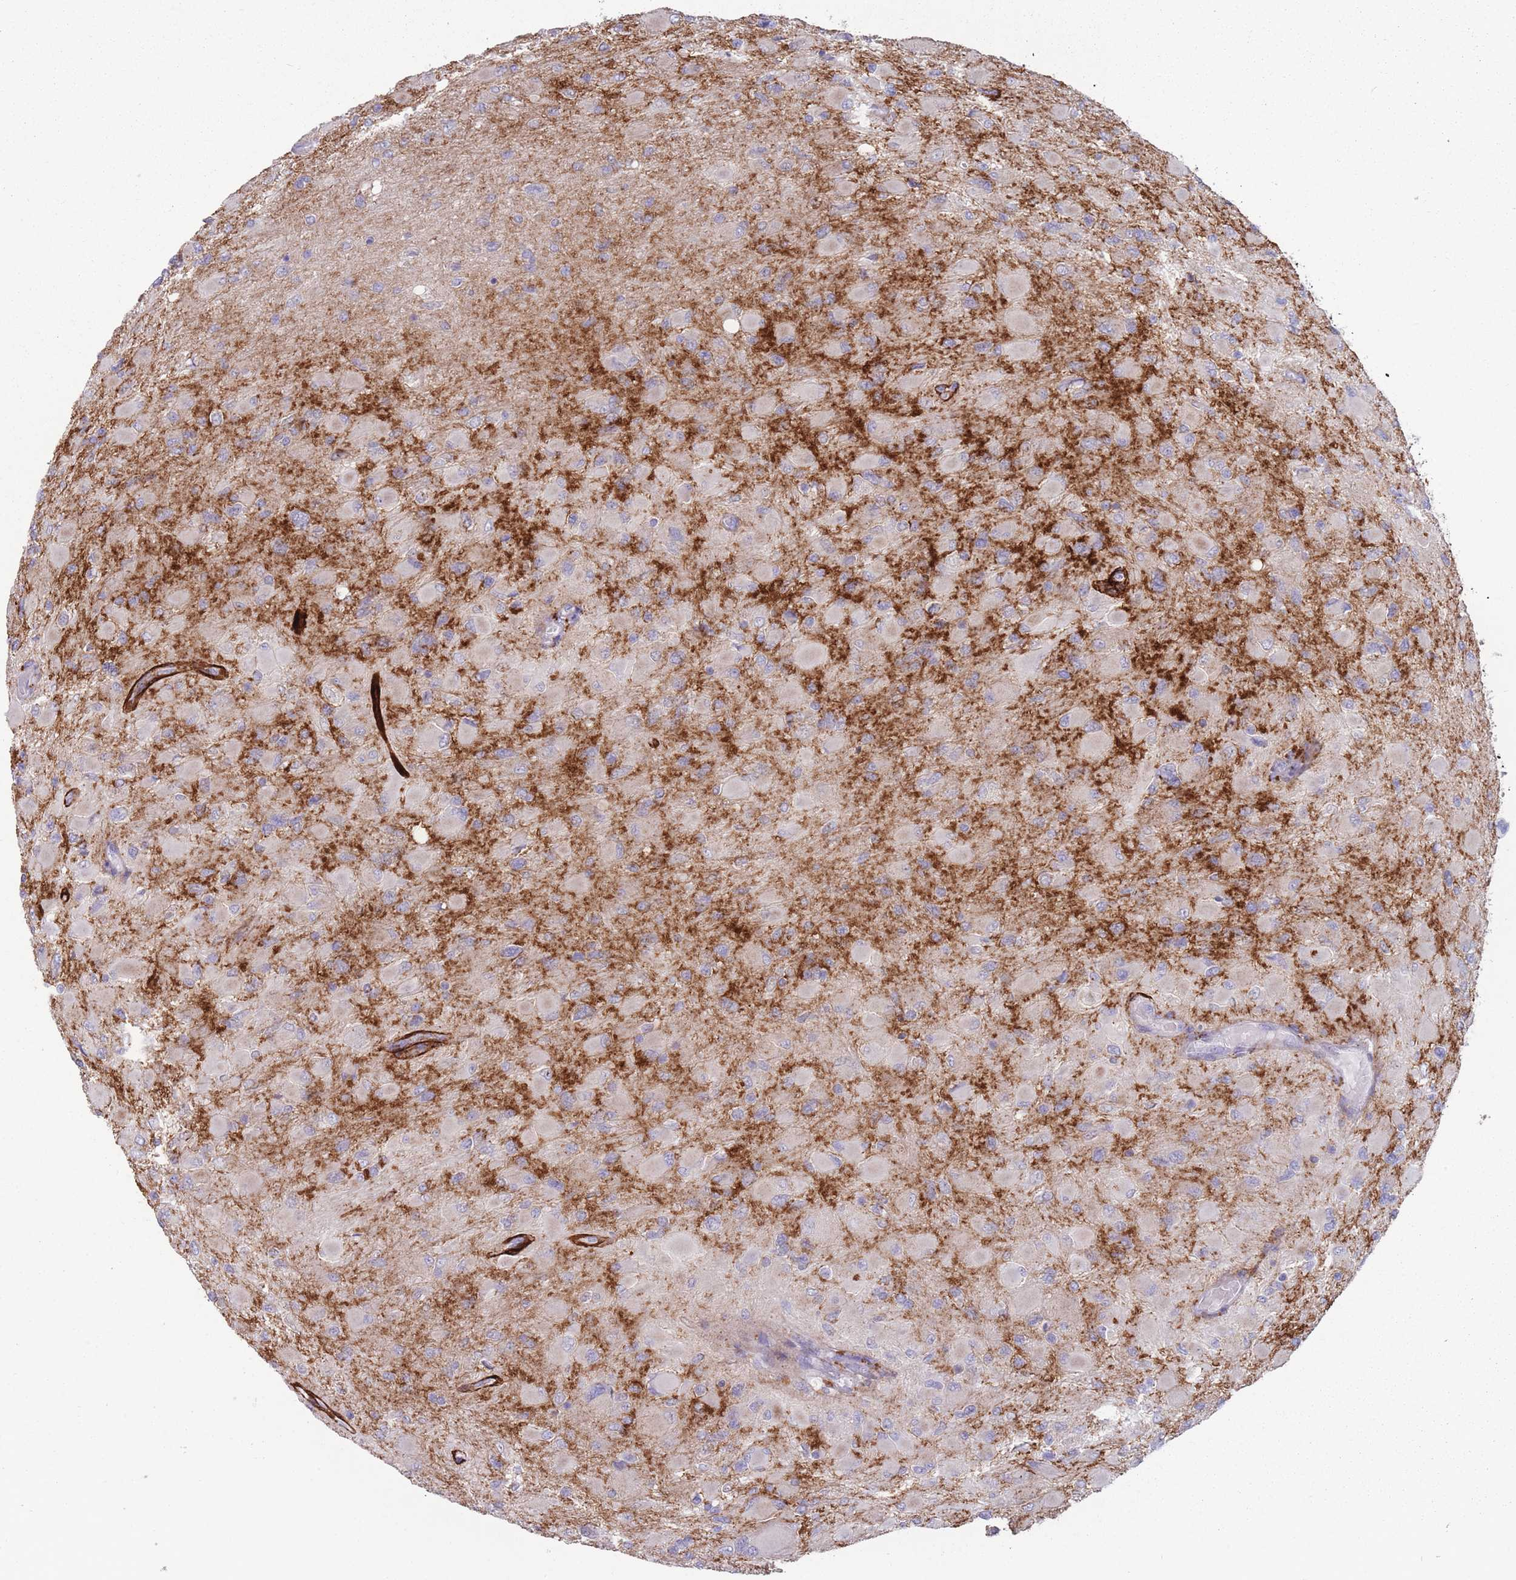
{"staining": {"intensity": "negative", "quantity": "none", "location": "none"}, "tissue": "glioma", "cell_type": "Tumor cells", "image_type": "cancer", "snomed": [{"axis": "morphology", "description": "Glioma, malignant, High grade"}, {"axis": "topography", "description": "Cerebral cortex"}], "caption": "Tumor cells are negative for protein expression in human glioma.", "gene": "PAIP2B", "patient": {"sex": "female", "age": 36}}